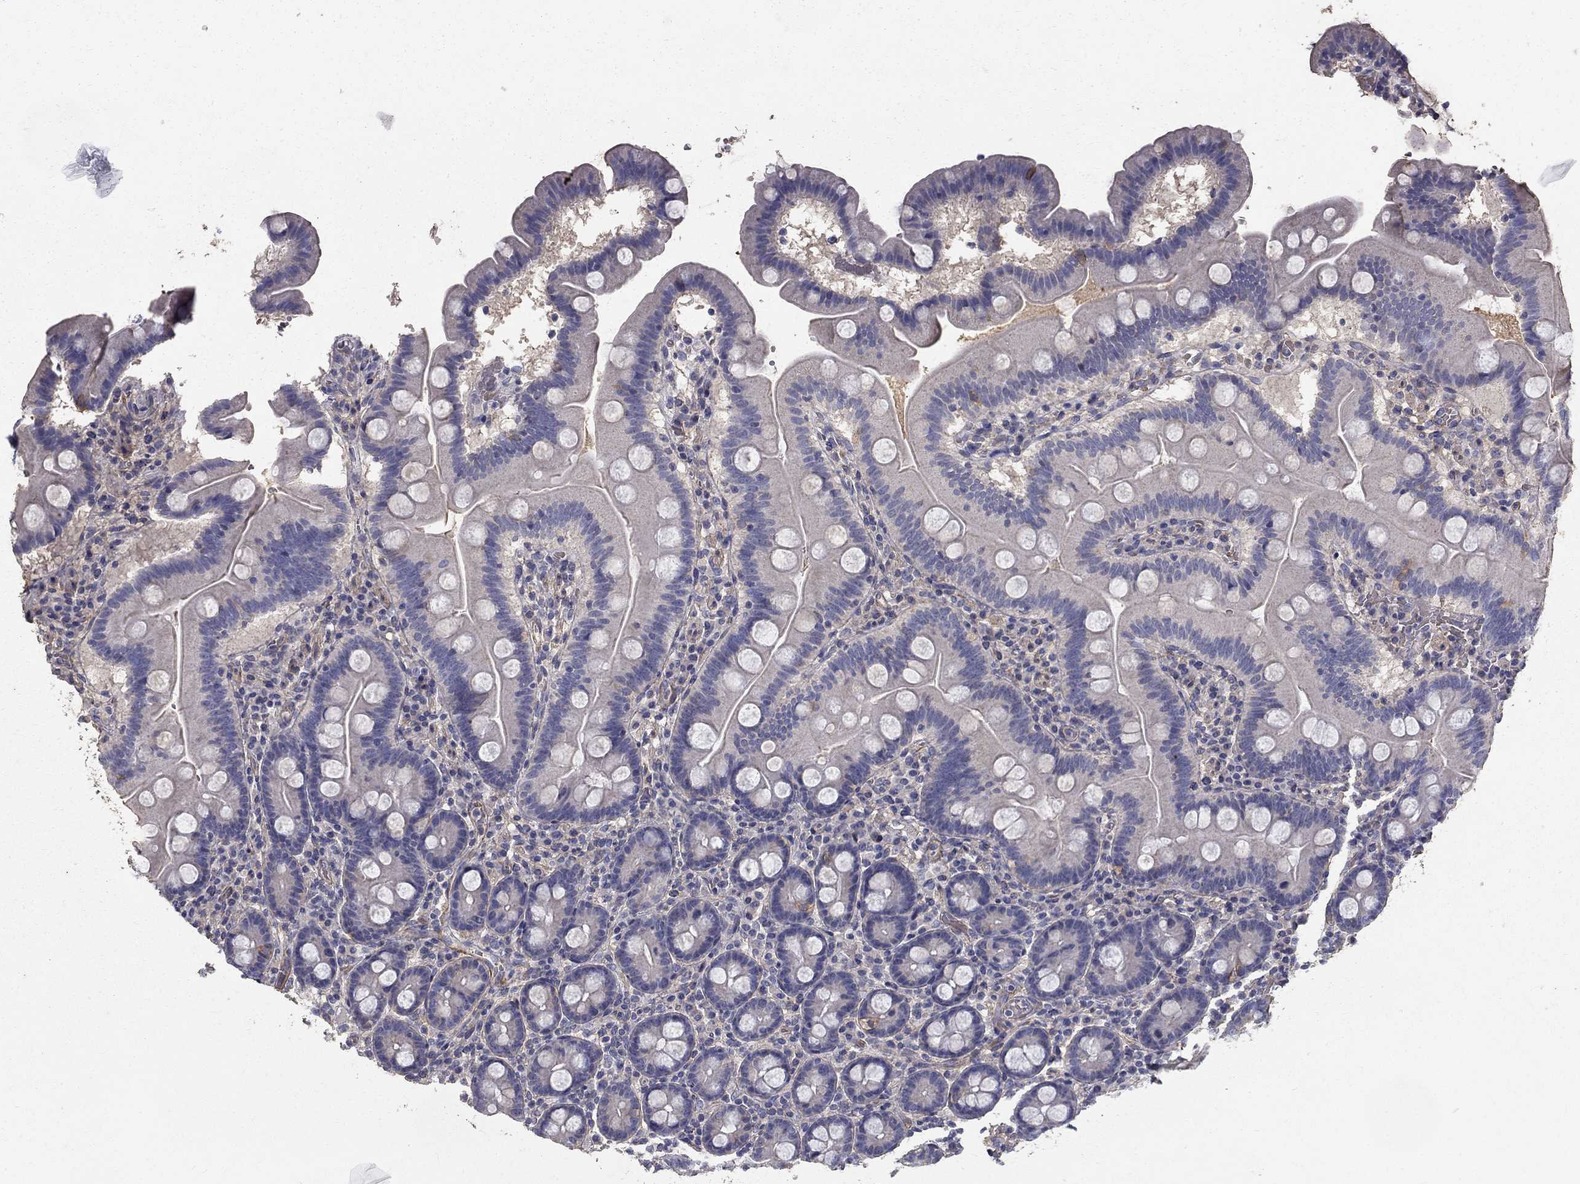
{"staining": {"intensity": "weak", "quantity": "<25%", "location": "cytoplasmic/membranous"}, "tissue": "duodenum", "cell_type": "Glandular cells", "image_type": "normal", "snomed": [{"axis": "morphology", "description": "Normal tissue, NOS"}, {"axis": "topography", "description": "Duodenum"}], "caption": "High power microscopy histopathology image of an IHC histopathology image of normal duodenum, revealing no significant staining in glandular cells. (DAB immunohistochemistry (IHC), high magnification).", "gene": "MPP2", "patient": {"sex": "male", "age": 59}}